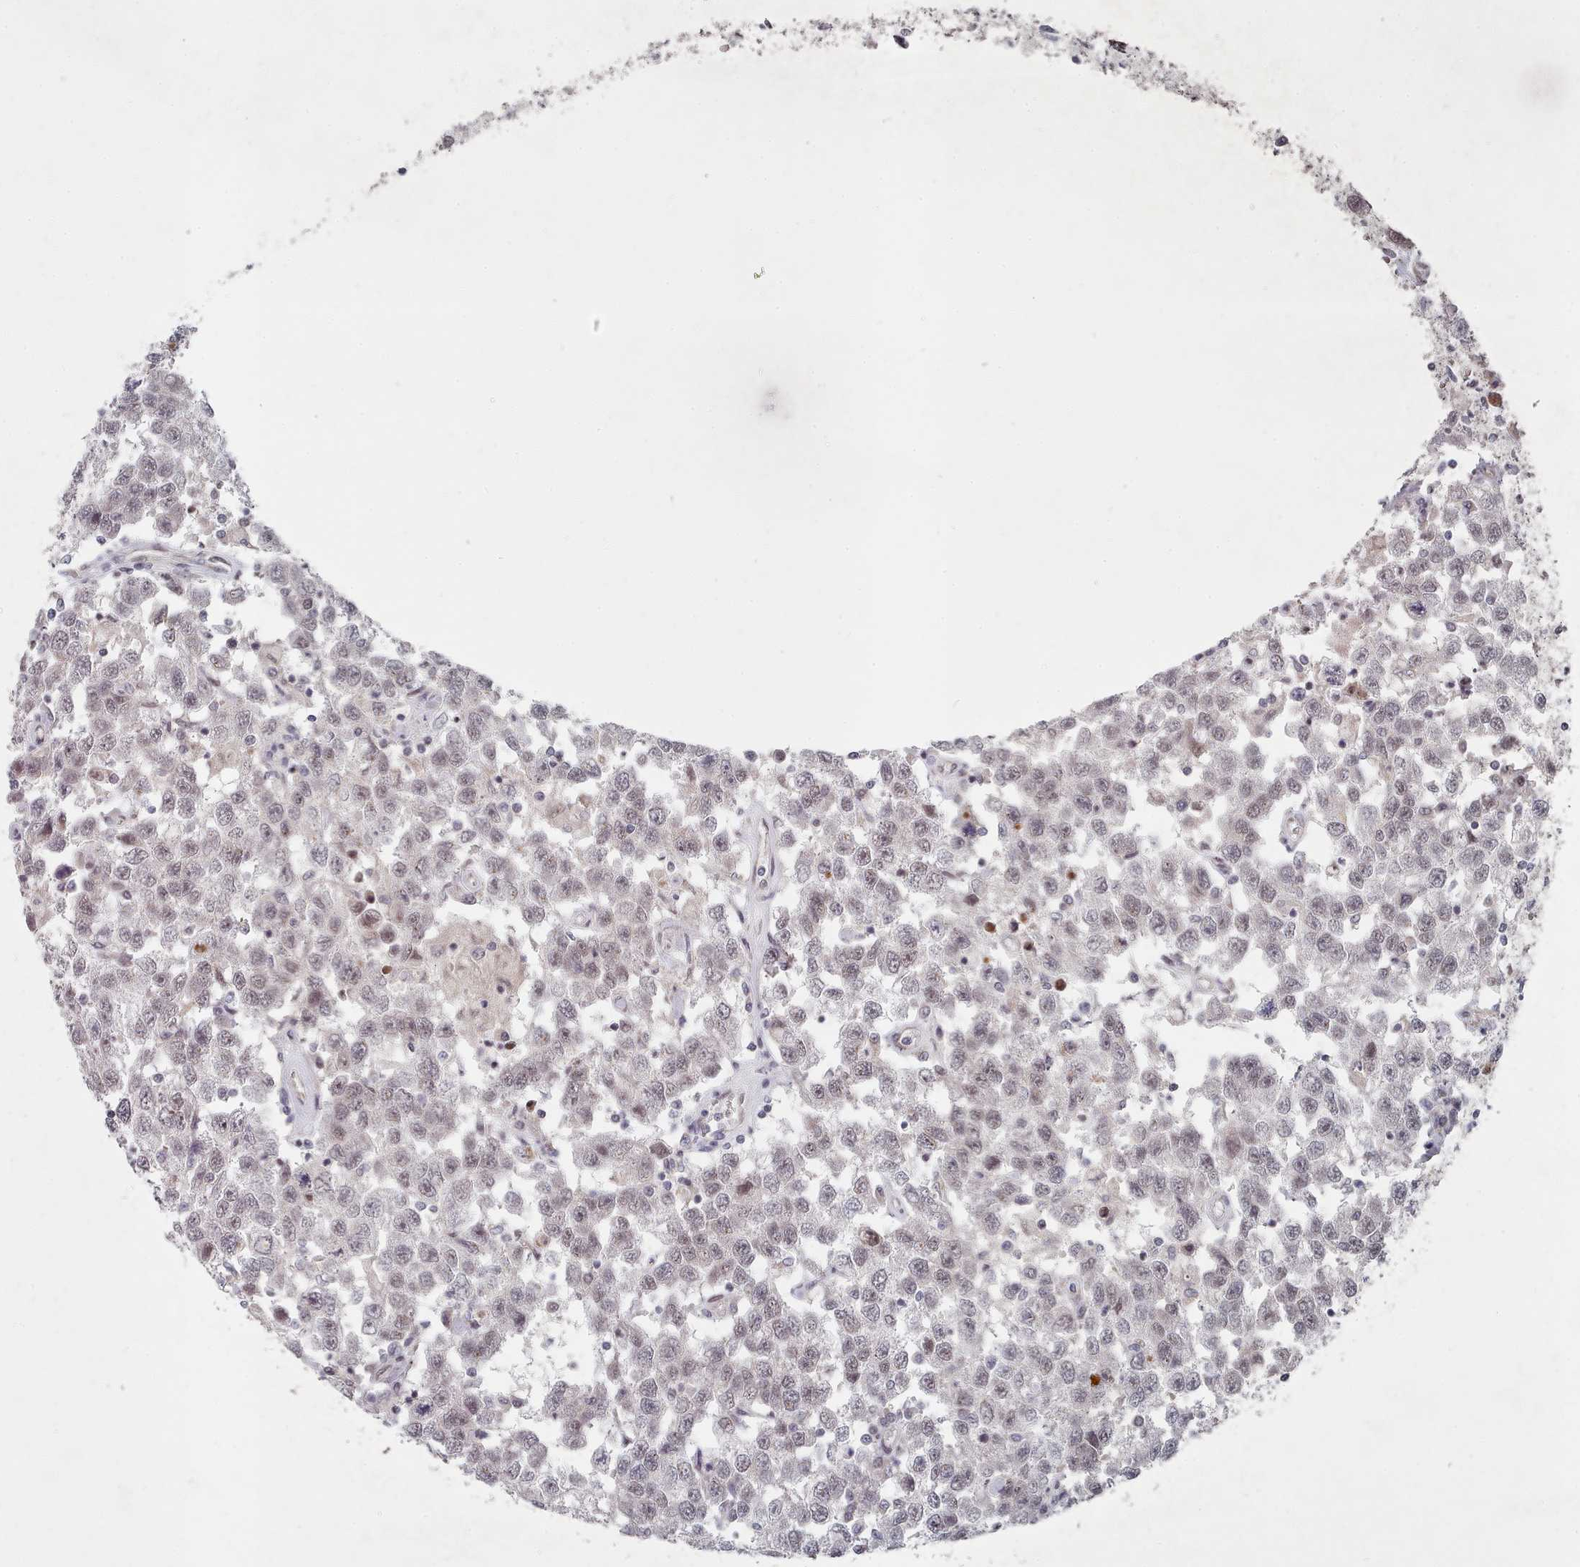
{"staining": {"intensity": "weak", "quantity": "<25%", "location": "nuclear"}, "tissue": "testis cancer", "cell_type": "Tumor cells", "image_type": "cancer", "snomed": [{"axis": "morphology", "description": "Seminoma, NOS"}, {"axis": "topography", "description": "Testis"}], "caption": "Photomicrograph shows no significant protein positivity in tumor cells of testis cancer (seminoma).", "gene": "CPSF4", "patient": {"sex": "male", "age": 41}}